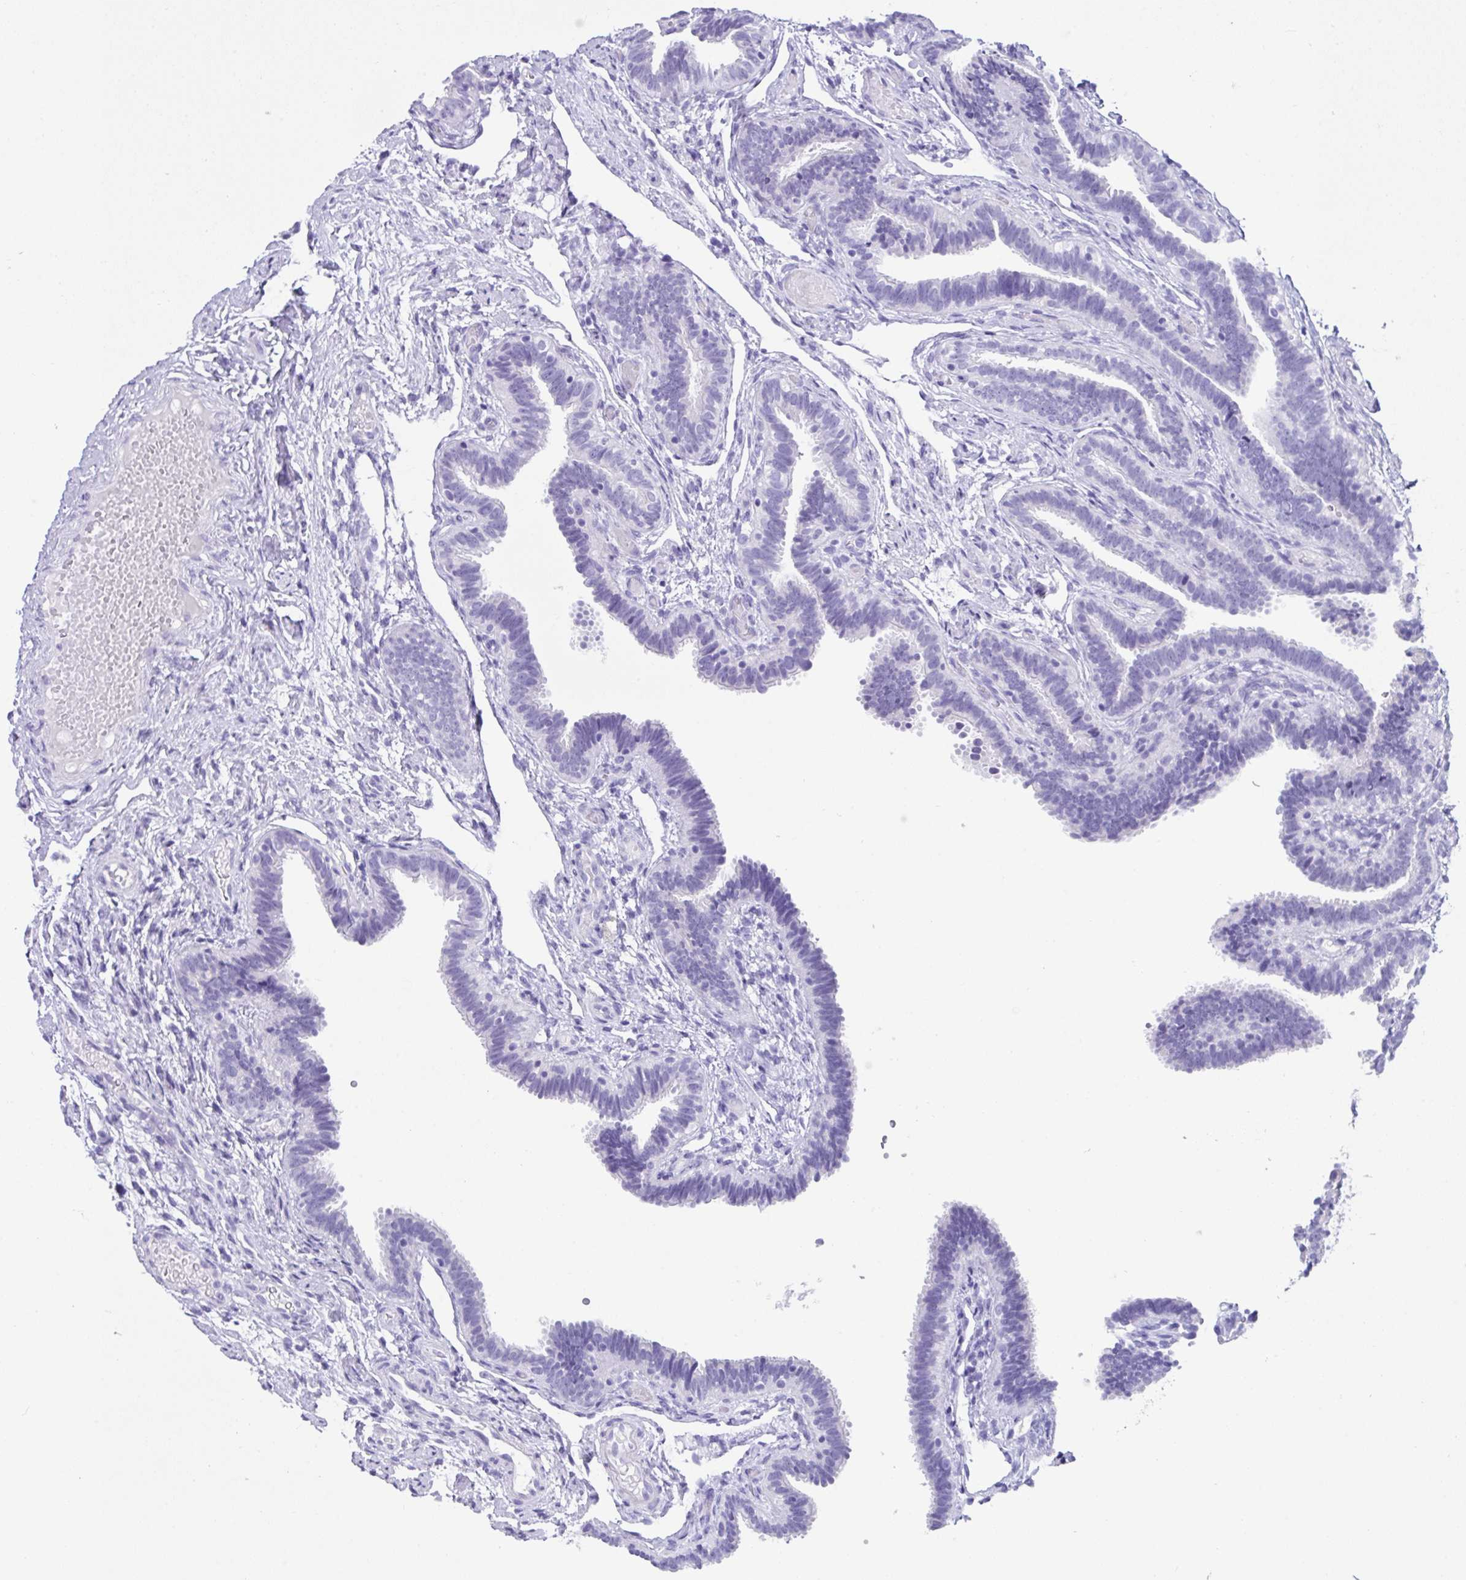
{"staining": {"intensity": "negative", "quantity": "none", "location": "none"}, "tissue": "fallopian tube", "cell_type": "Glandular cells", "image_type": "normal", "snomed": [{"axis": "morphology", "description": "Normal tissue, NOS"}, {"axis": "topography", "description": "Fallopian tube"}], "caption": "Immunohistochemistry histopathology image of normal fallopian tube: fallopian tube stained with DAB demonstrates no significant protein expression in glandular cells.", "gene": "LGALS4", "patient": {"sex": "female", "age": 37}}